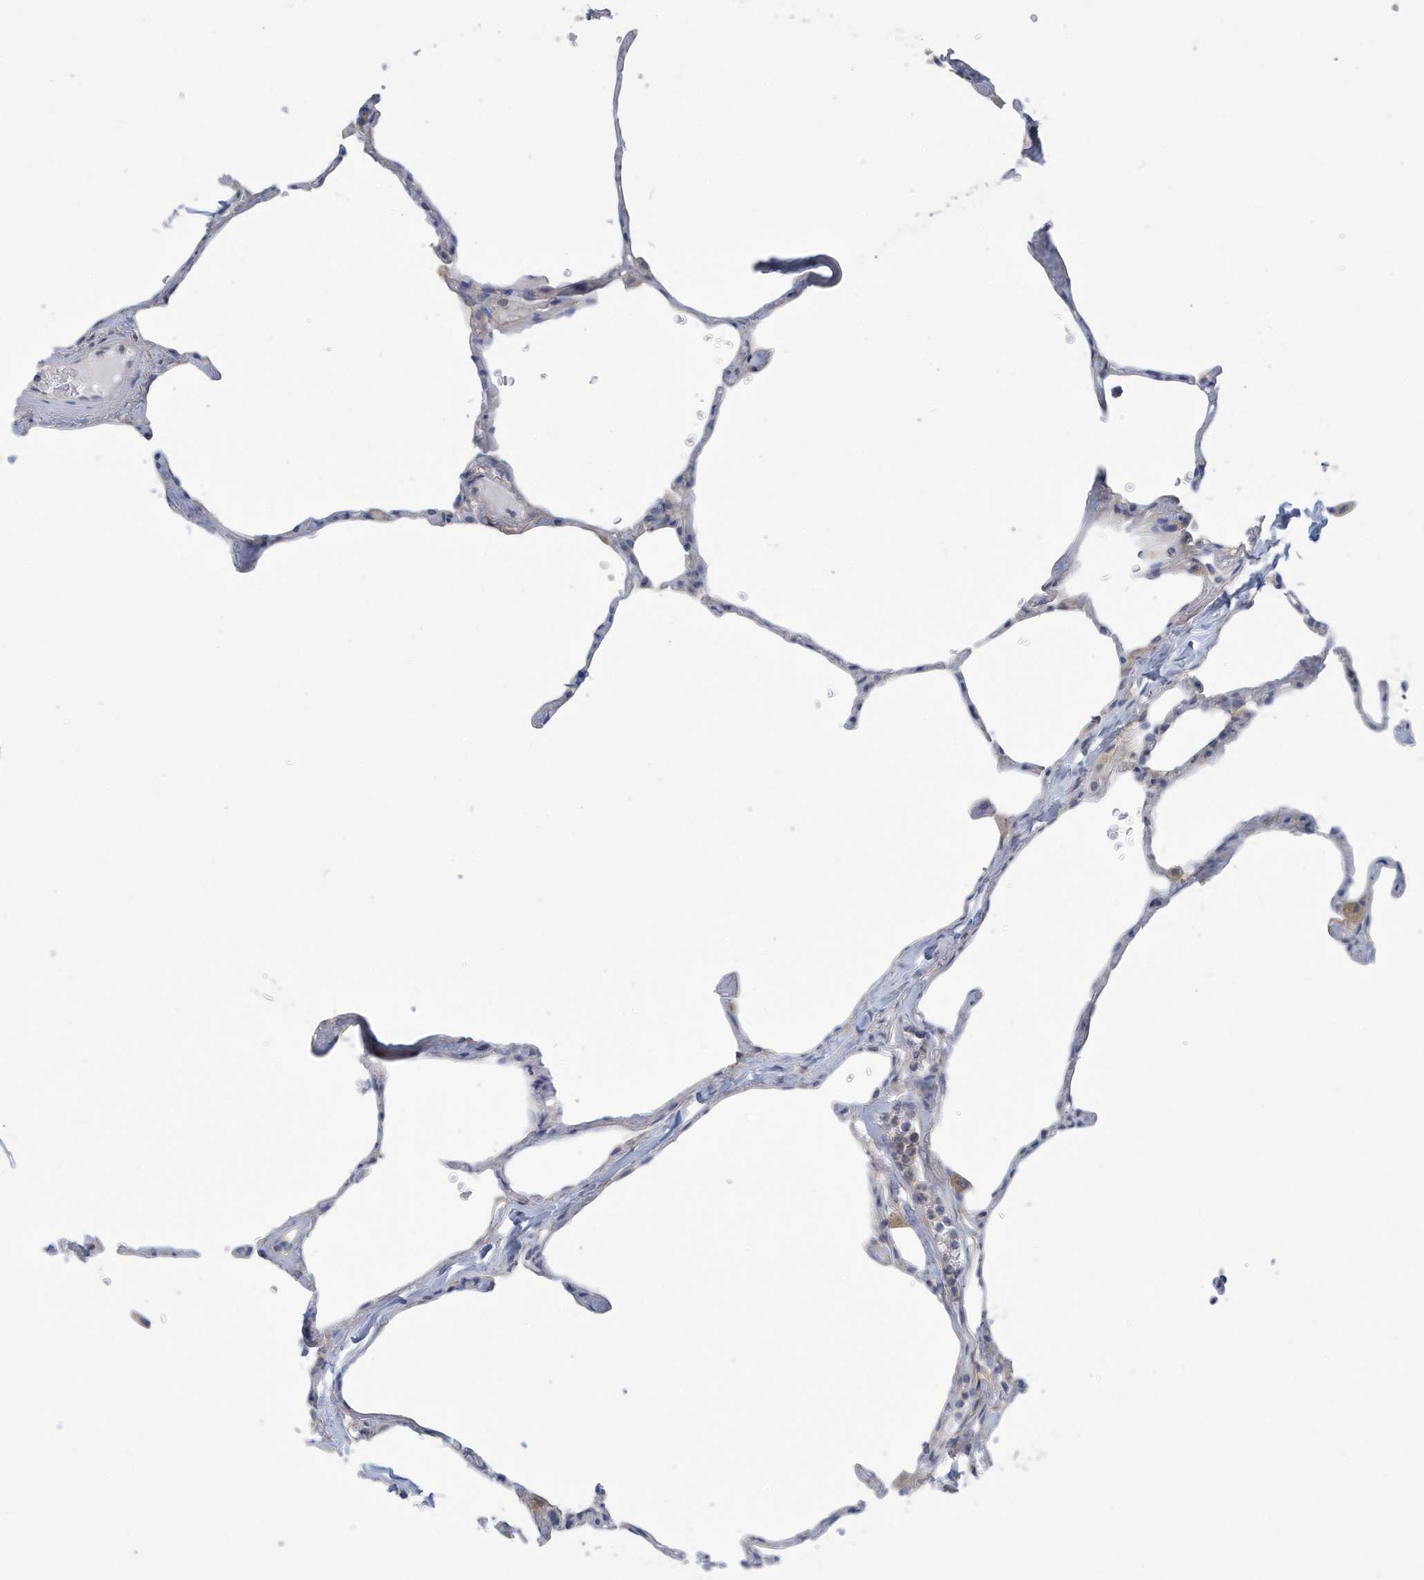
{"staining": {"intensity": "negative", "quantity": "none", "location": "none"}, "tissue": "lung", "cell_type": "Alveolar cells", "image_type": "normal", "snomed": [{"axis": "morphology", "description": "Normal tissue, NOS"}, {"axis": "topography", "description": "Lung"}], "caption": "This is an immunohistochemistry micrograph of normal lung. There is no positivity in alveolar cells.", "gene": "VTA1", "patient": {"sex": "male", "age": 65}}